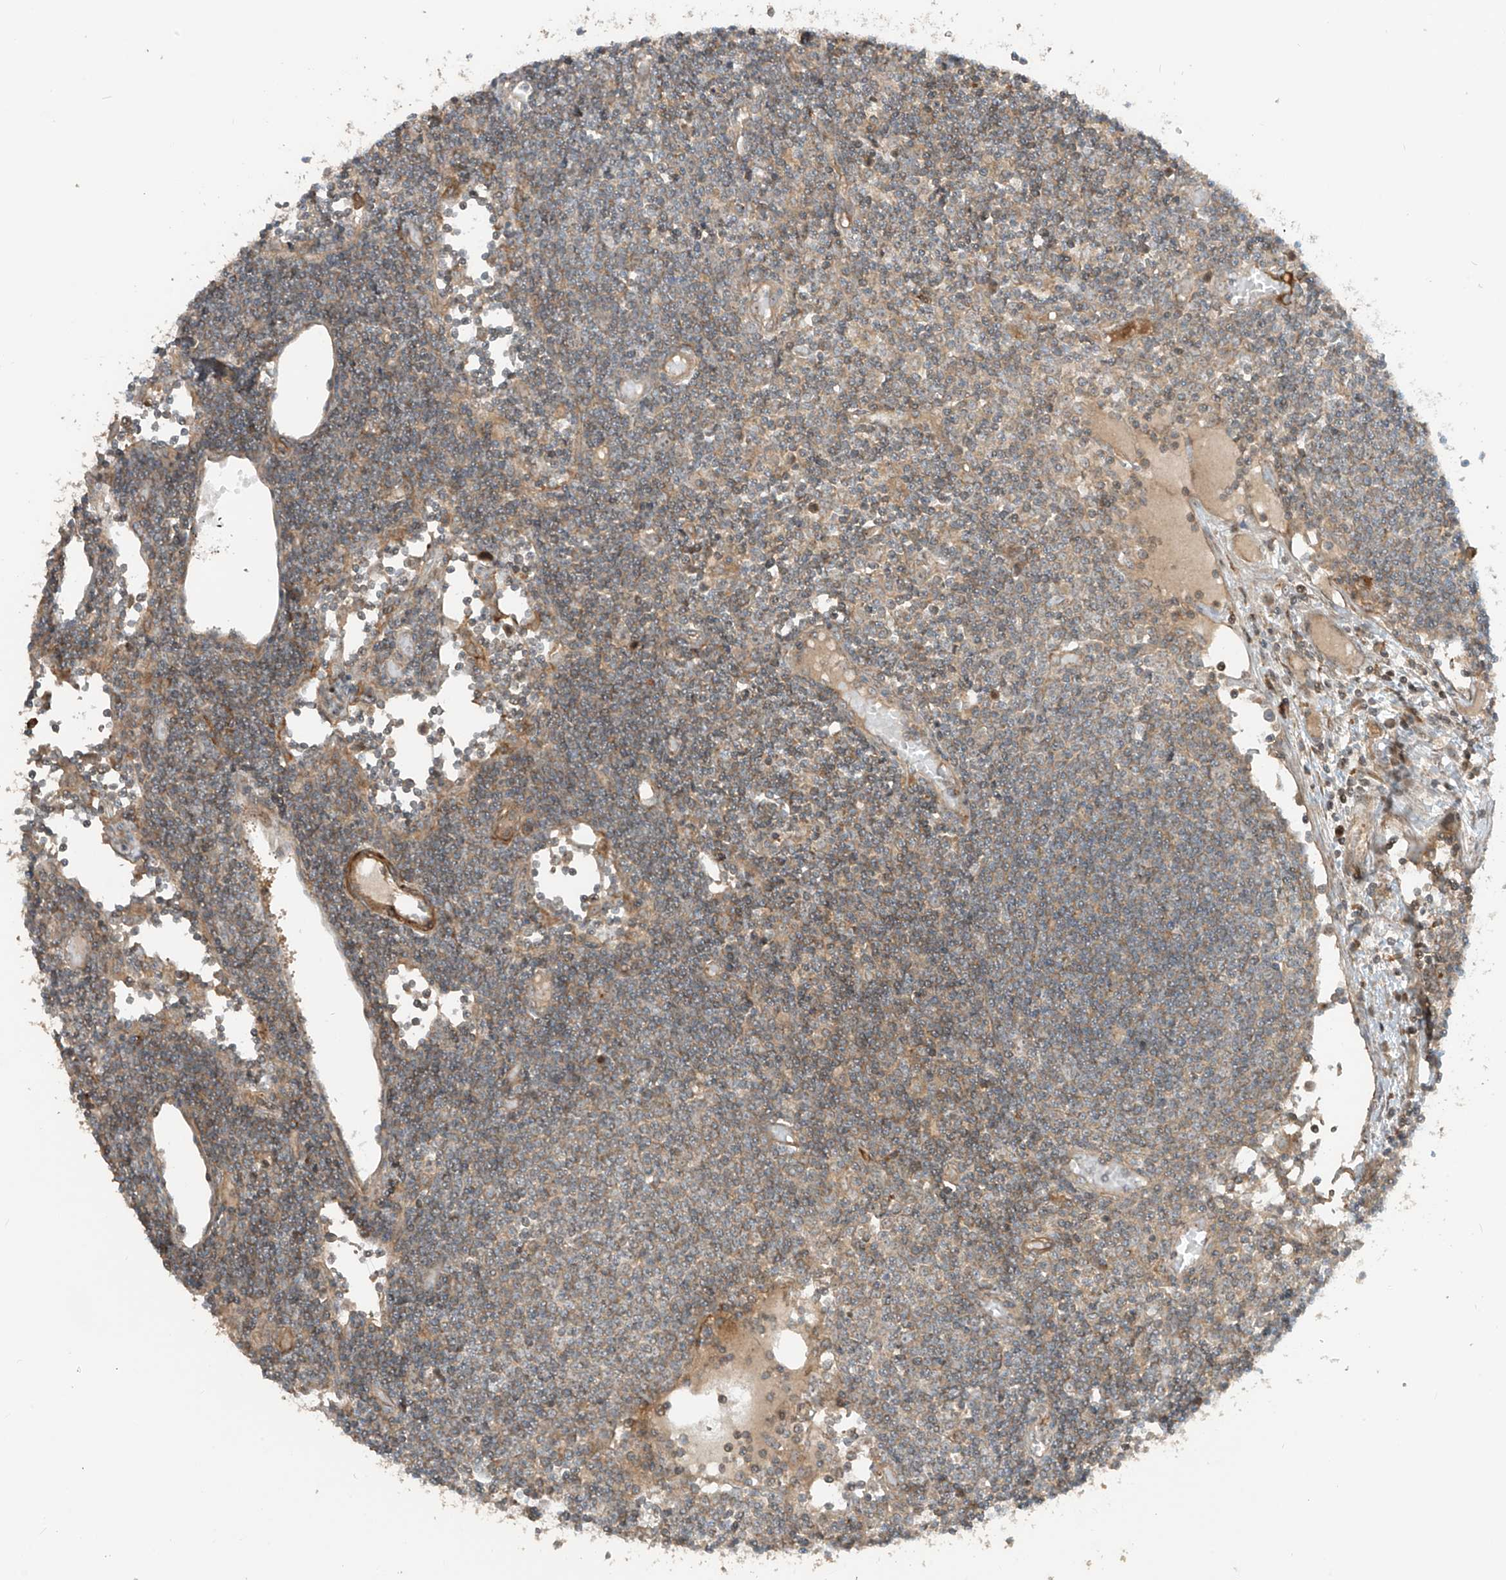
{"staining": {"intensity": "moderate", "quantity": "25%-75%", "location": "cytoplasmic/membranous"}, "tissue": "lymph node", "cell_type": "Germinal center cells", "image_type": "normal", "snomed": [{"axis": "morphology", "description": "Normal tissue, NOS"}, {"axis": "topography", "description": "Lymph node"}], "caption": "Lymph node was stained to show a protein in brown. There is medium levels of moderate cytoplasmic/membranous staining in about 25%-75% of germinal center cells. The staining was performed using DAB to visualize the protein expression in brown, while the nuclei were stained in blue with hematoxylin (Magnification: 20x).", "gene": "ENTR1", "patient": {"sex": "female", "age": 11}}